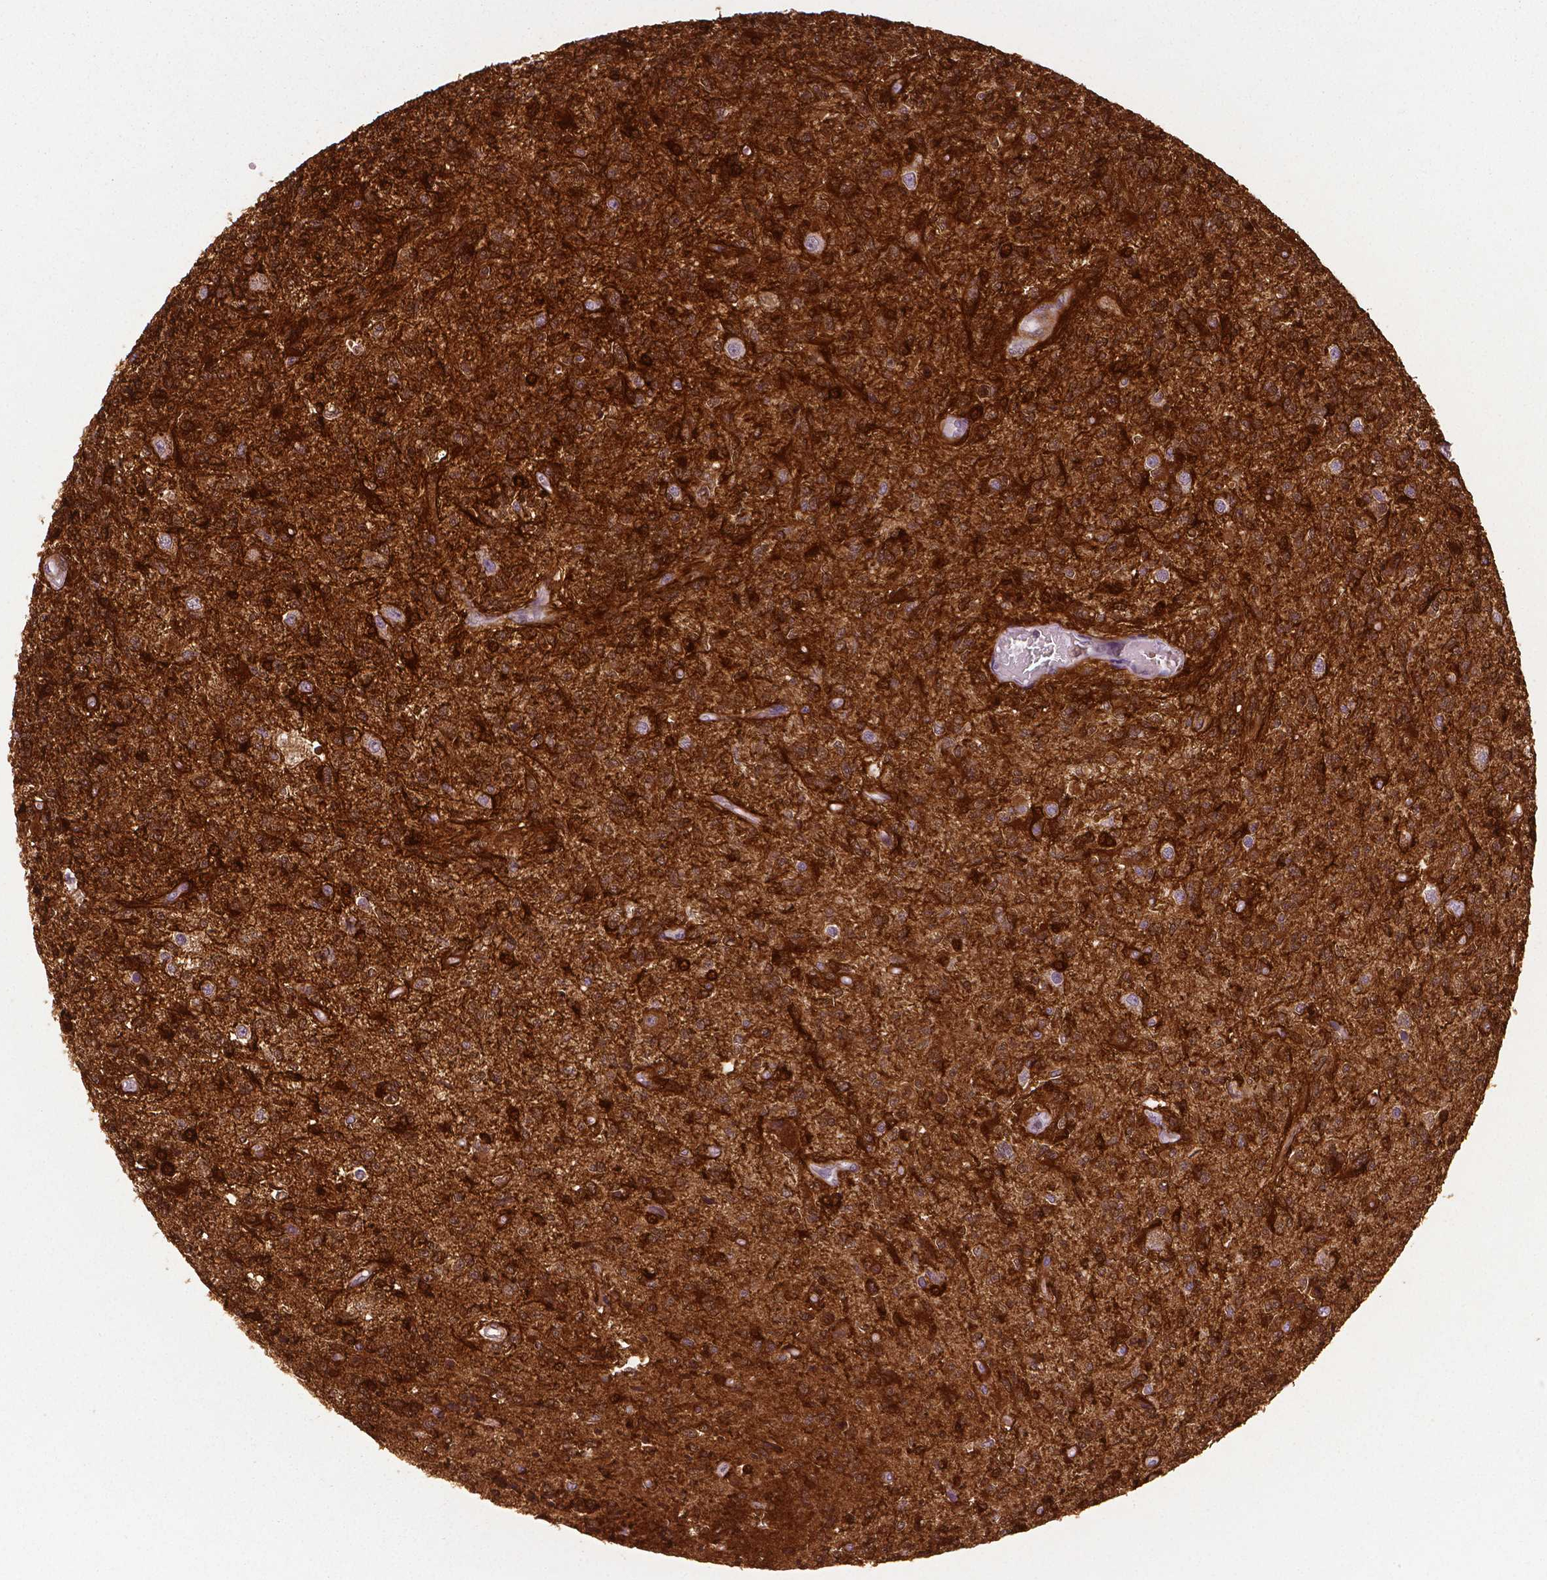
{"staining": {"intensity": "strong", "quantity": ">75%", "location": "cytoplasmic/membranous"}, "tissue": "glioma", "cell_type": "Tumor cells", "image_type": "cancer", "snomed": [{"axis": "morphology", "description": "Glioma, malignant, High grade"}, {"axis": "topography", "description": "Brain"}], "caption": "An image of human malignant high-grade glioma stained for a protein displays strong cytoplasmic/membranous brown staining in tumor cells.", "gene": "PHGDH", "patient": {"sex": "male", "age": 56}}